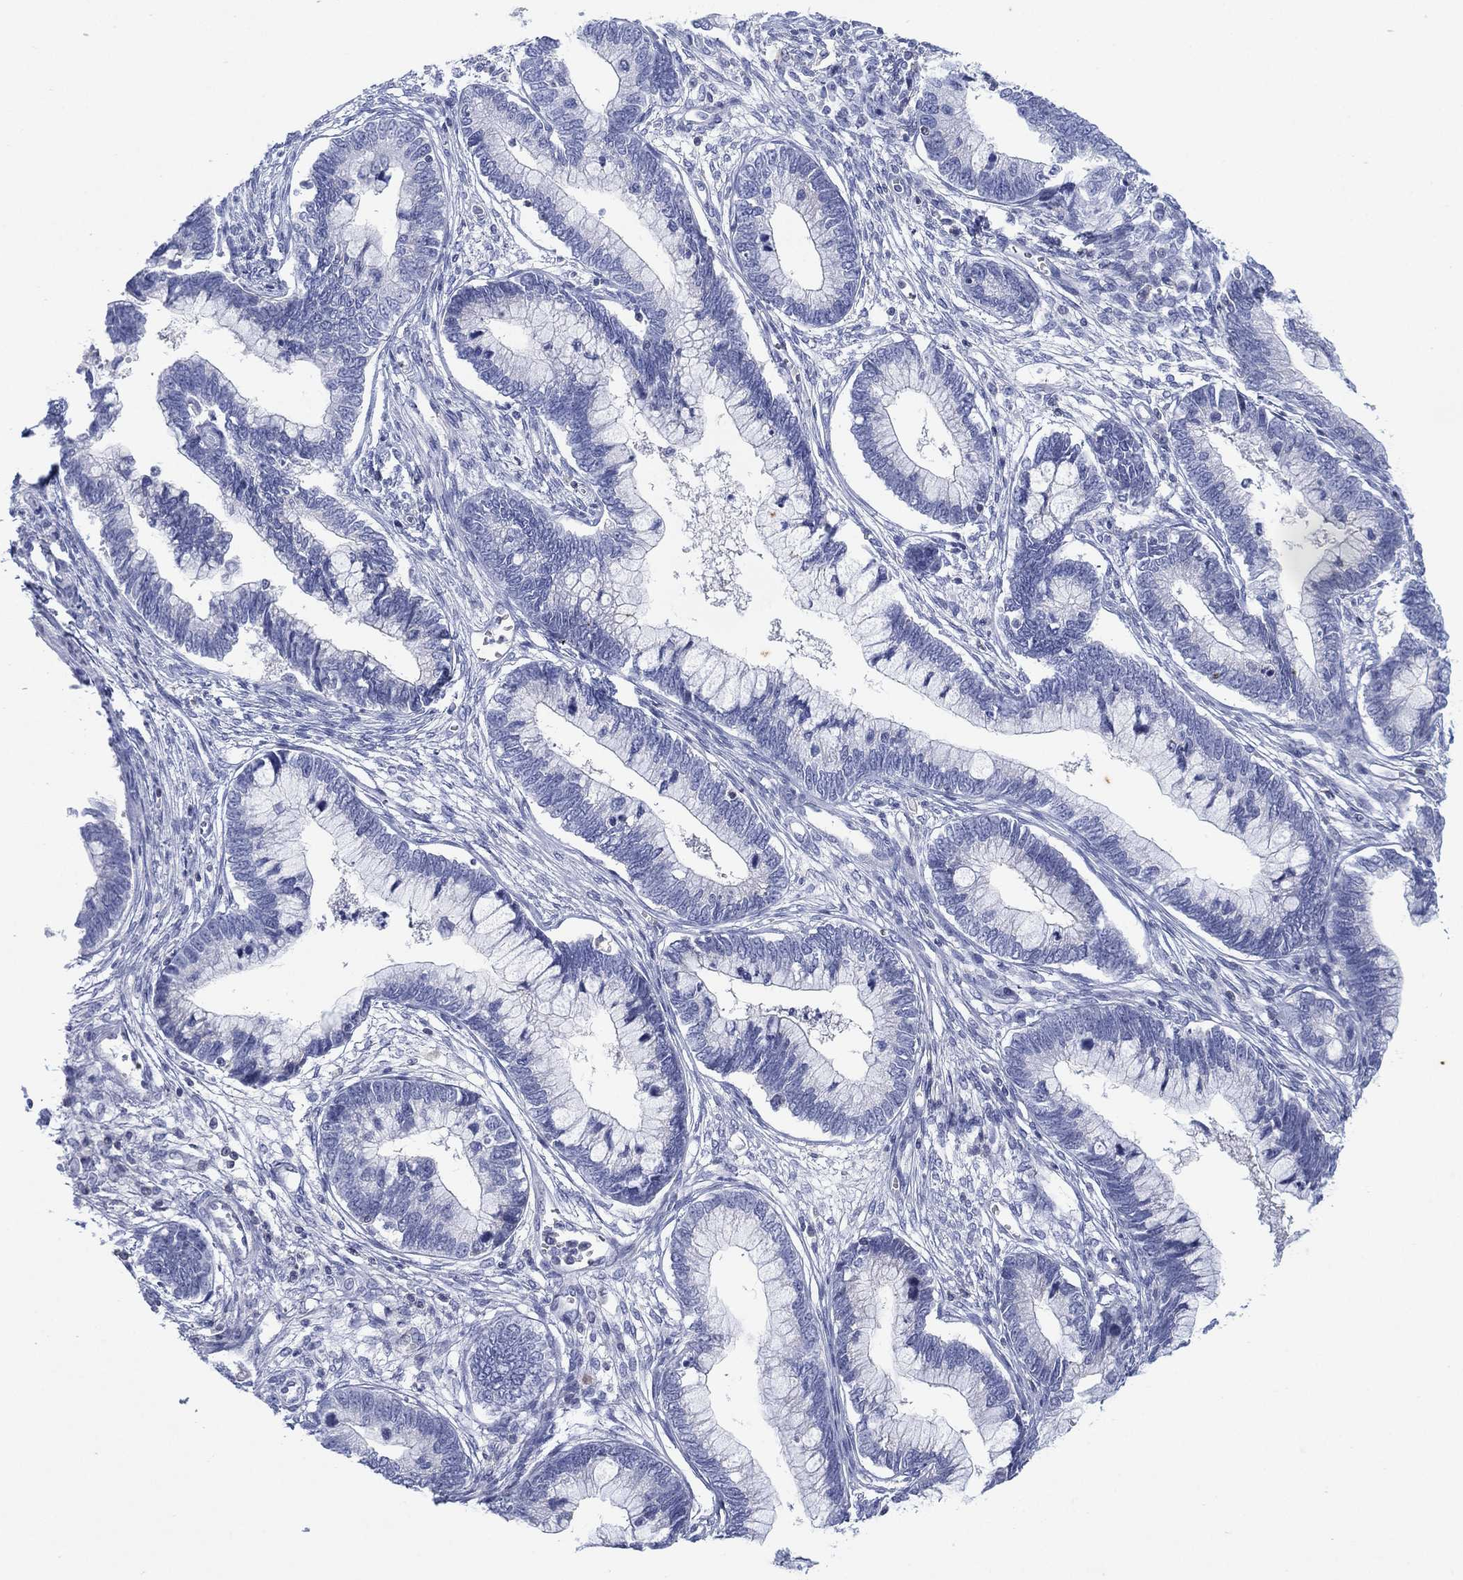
{"staining": {"intensity": "negative", "quantity": "none", "location": "none"}, "tissue": "cervical cancer", "cell_type": "Tumor cells", "image_type": "cancer", "snomed": [{"axis": "morphology", "description": "Adenocarcinoma, NOS"}, {"axis": "topography", "description": "Cervix"}], "caption": "Immunohistochemistry (IHC) of human cervical cancer demonstrates no staining in tumor cells. (IHC, brightfield microscopy, high magnification).", "gene": "SEPTIN1", "patient": {"sex": "female", "age": 44}}